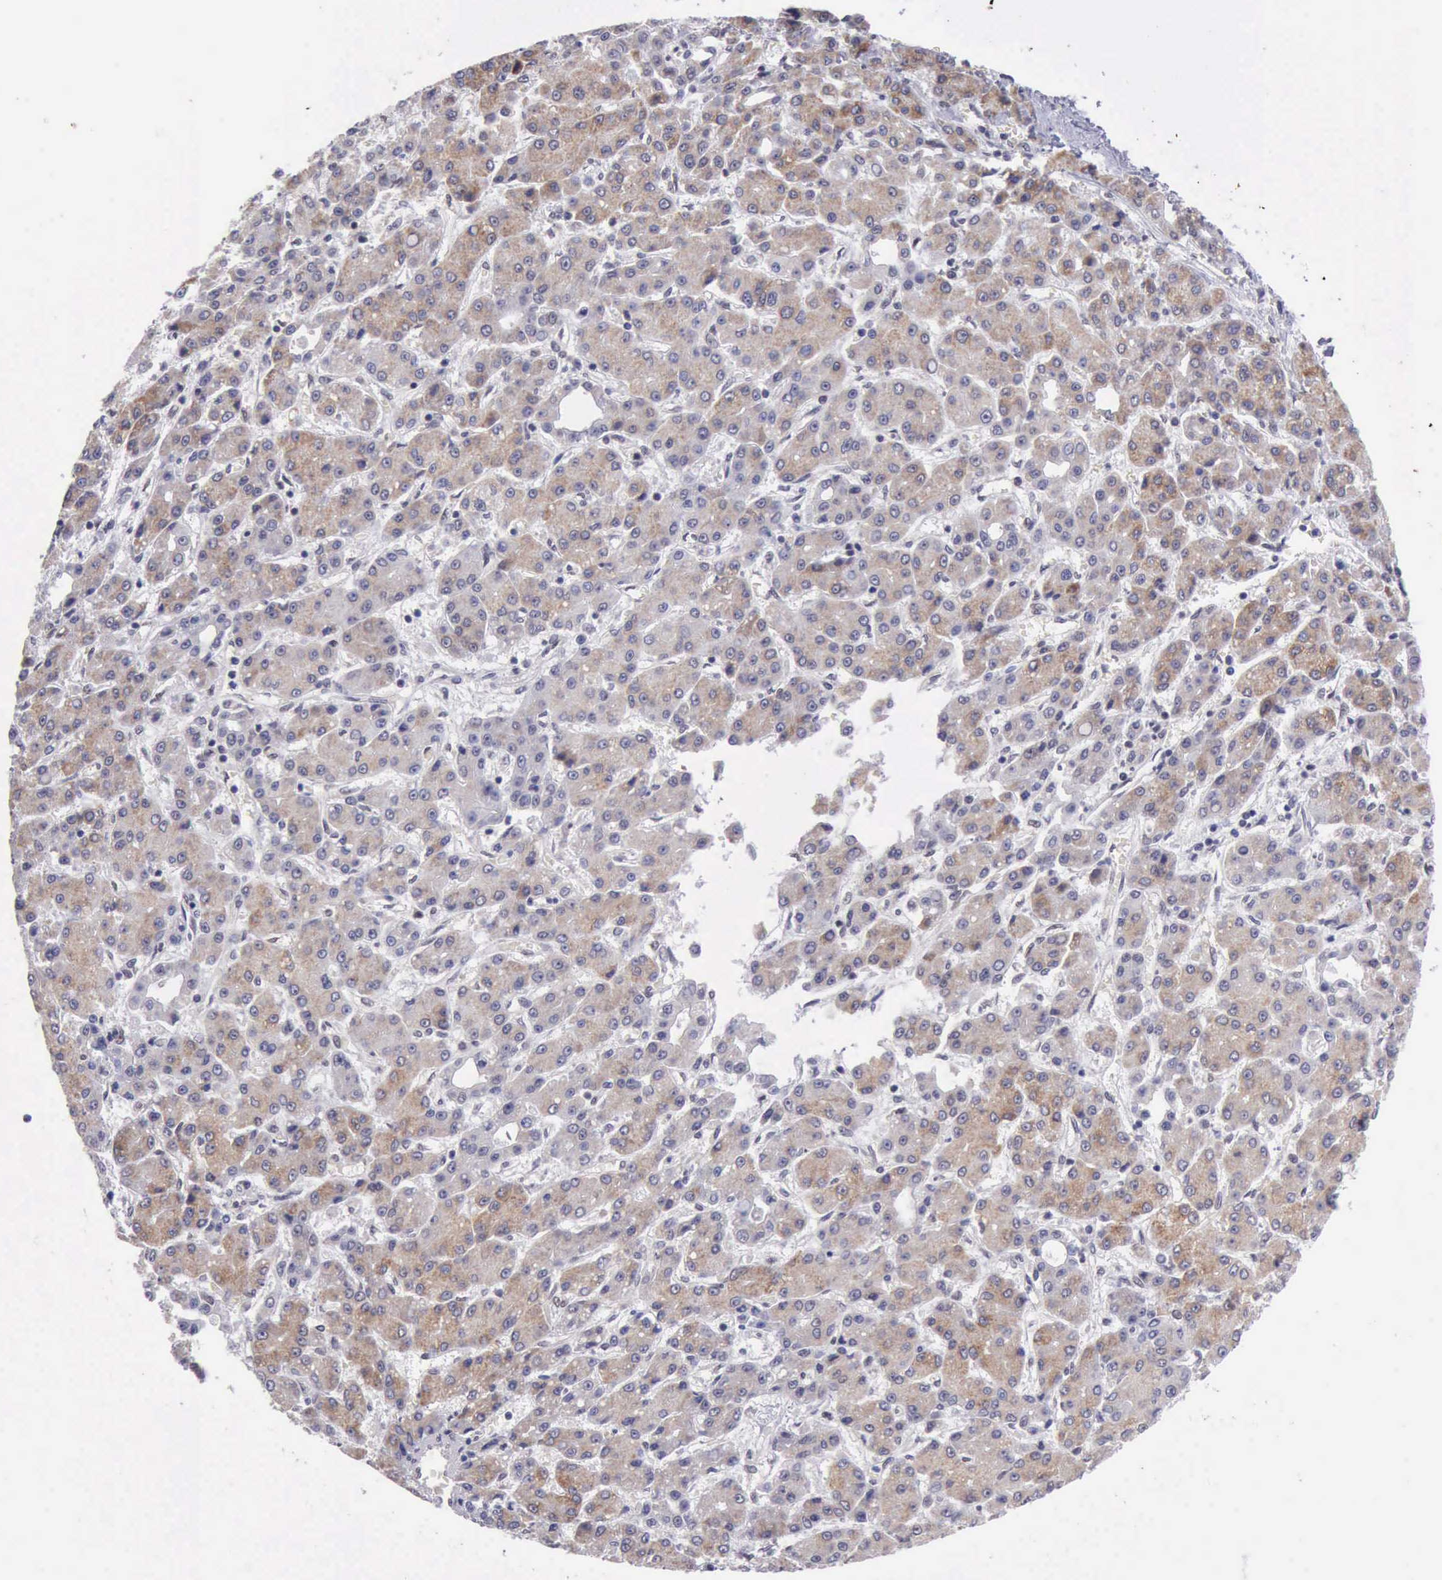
{"staining": {"intensity": "moderate", "quantity": ">75%", "location": "cytoplasmic/membranous"}, "tissue": "liver cancer", "cell_type": "Tumor cells", "image_type": "cancer", "snomed": [{"axis": "morphology", "description": "Carcinoma, Hepatocellular, NOS"}, {"axis": "topography", "description": "Liver"}], "caption": "A high-resolution photomicrograph shows IHC staining of hepatocellular carcinoma (liver), which demonstrates moderate cytoplasmic/membranous staining in approximately >75% of tumor cells.", "gene": "ERCC4", "patient": {"sex": "male", "age": 69}}